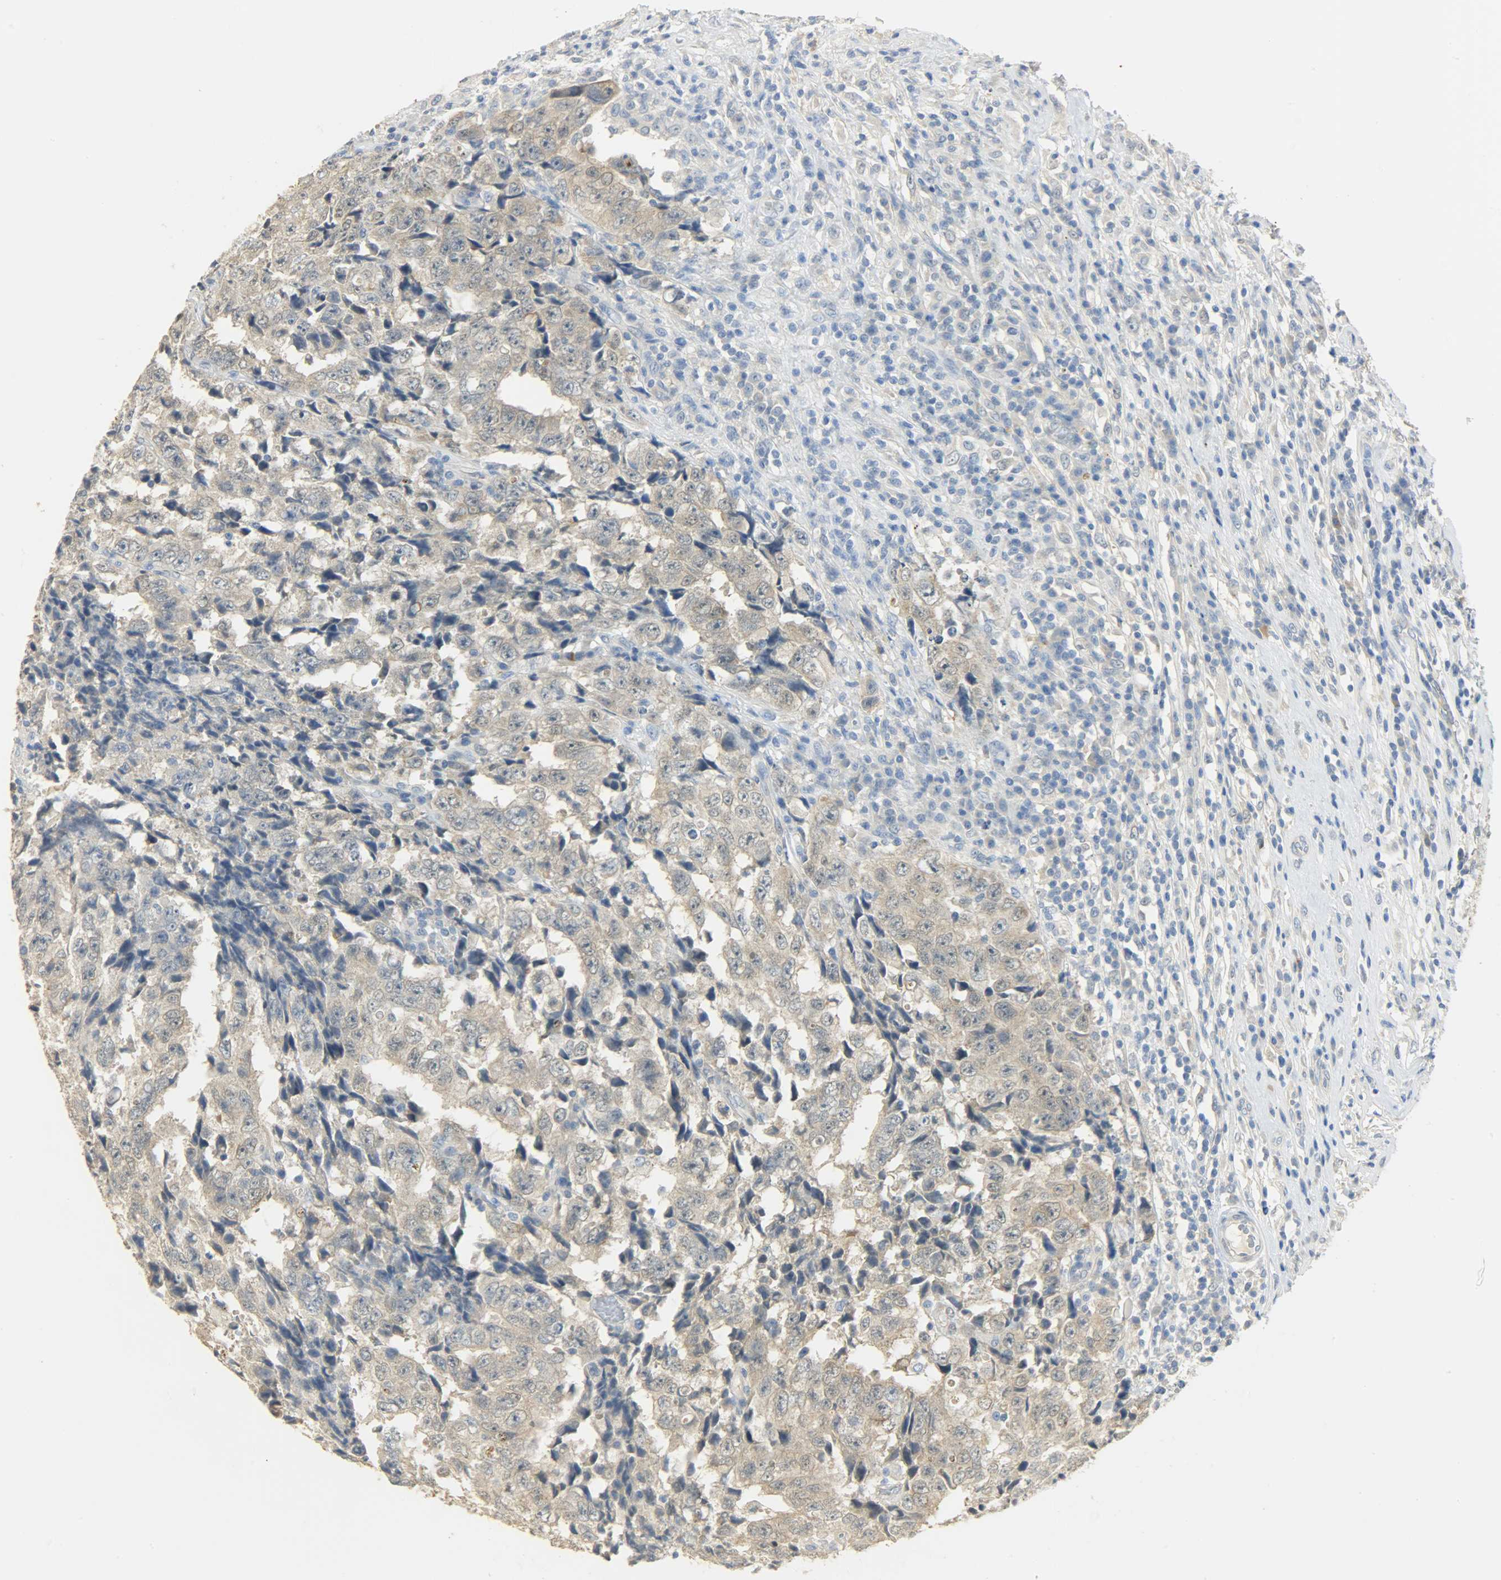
{"staining": {"intensity": "weak", "quantity": ">75%", "location": "cytoplasmic/membranous"}, "tissue": "testis cancer", "cell_type": "Tumor cells", "image_type": "cancer", "snomed": [{"axis": "morphology", "description": "Necrosis, NOS"}, {"axis": "morphology", "description": "Carcinoma, Embryonal, NOS"}, {"axis": "topography", "description": "Testis"}], "caption": "Protein expression analysis of human testis cancer reveals weak cytoplasmic/membranous staining in about >75% of tumor cells.", "gene": "USP13", "patient": {"sex": "male", "age": 19}}